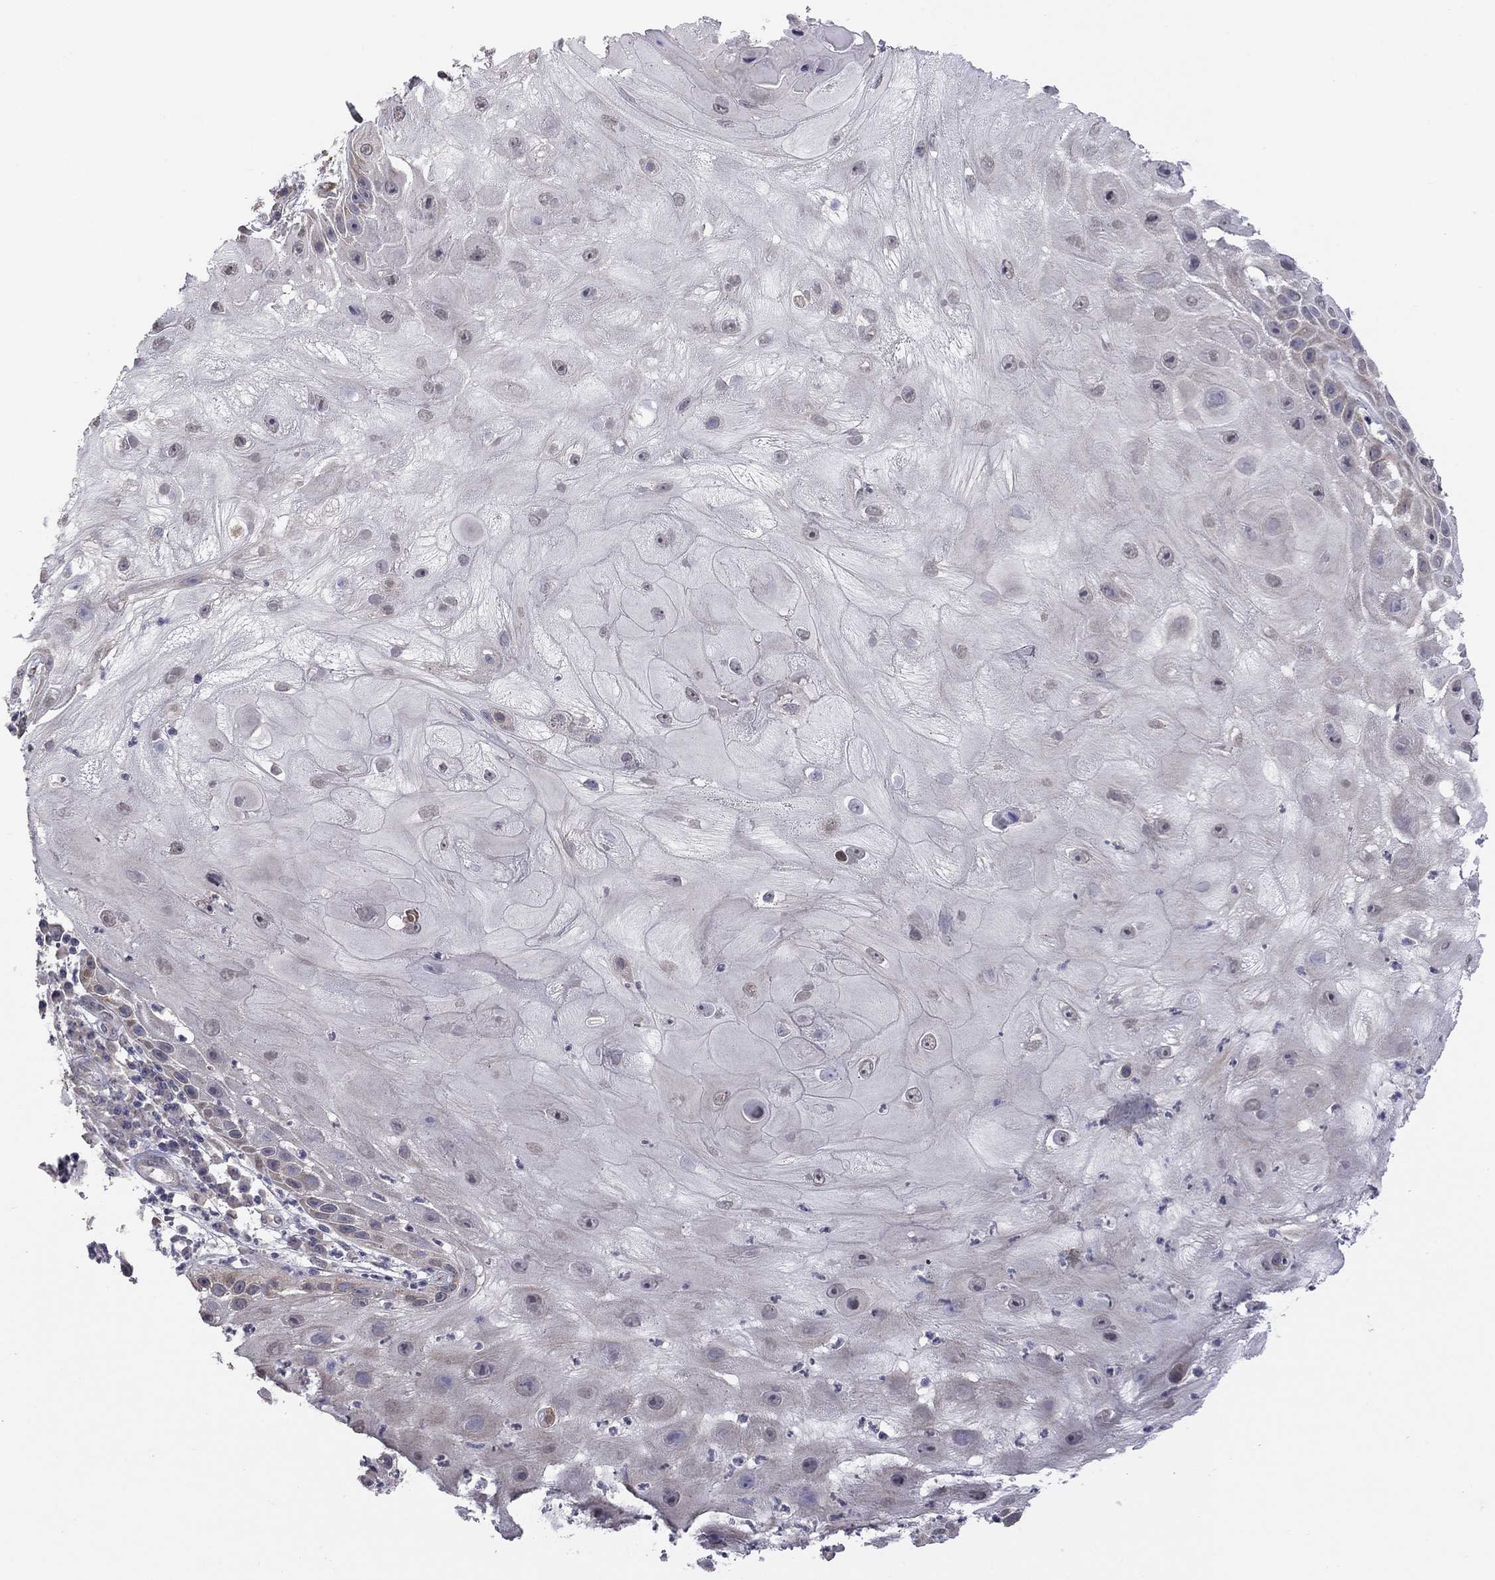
{"staining": {"intensity": "weak", "quantity": "<25%", "location": "cytoplasmic/membranous"}, "tissue": "skin cancer", "cell_type": "Tumor cells", "image_type": "cancer", "snomed": [{"axis": "morphology", "description": "Normal tissue, NOS"}, {"axis": "morphology", "description": "Squamous cell carcinoma, NOS"}, {"axis": "topography", "description": "Skin"}], "caption": "Protein analysis of squamous cell carcinoma (skin) shows no significant staining in tumor cells.", "gene": "PRRT2", "patient": {"sex": "male", "age": 79}}